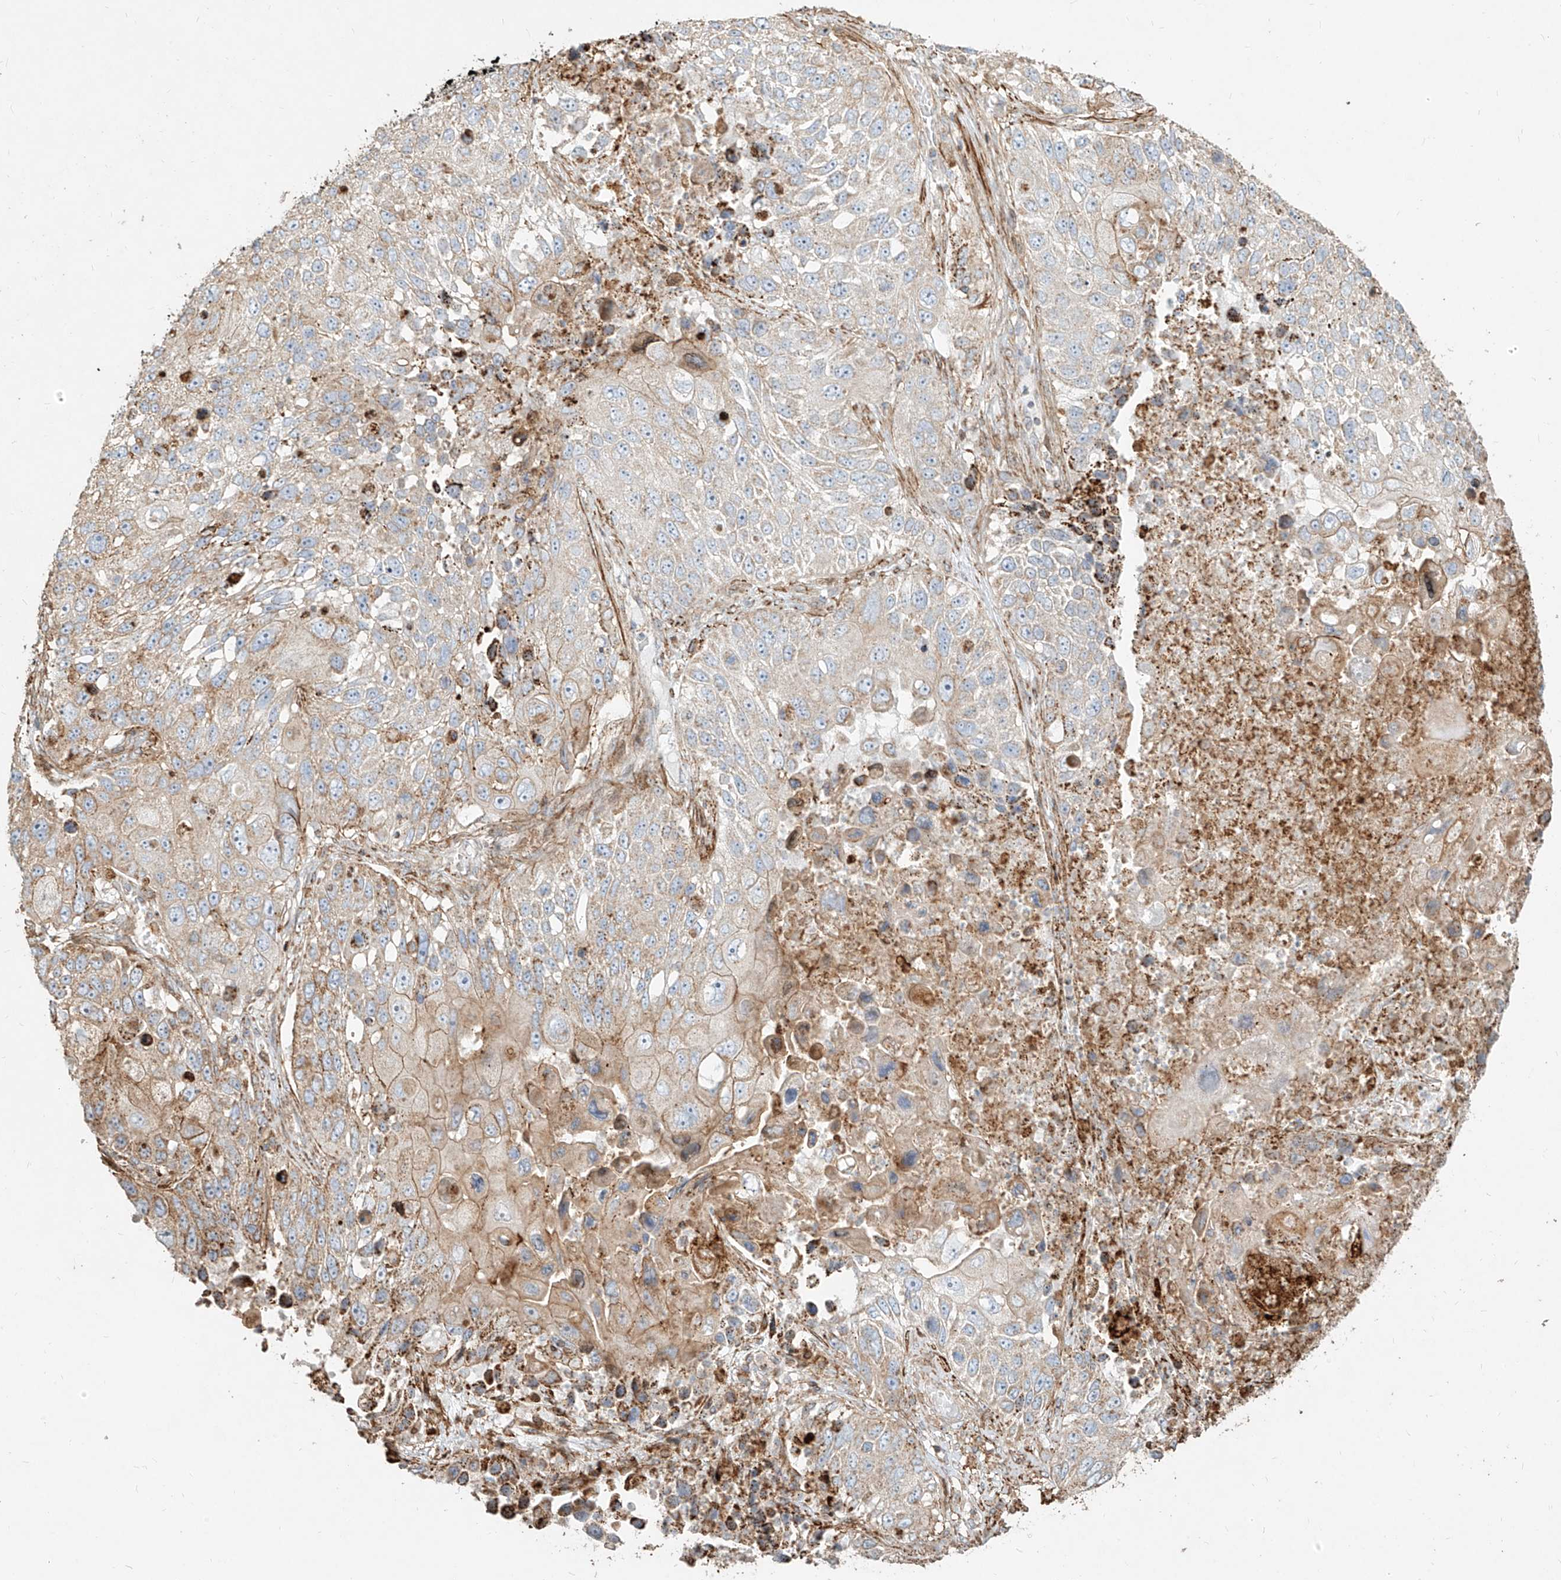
{"staining": {"intensity": "weak", "quantity": "25%-75%", "location": "cytoplasmic/membranous"}, "tissue": "lung cancer", "cell_type": "Tumor cells", "image_type": "cancer", "snomed": [{"axis": "morphology", "description": "Squamous cell carcinoma, NOS"}, {"axis": "topography", "description": "Lung"}], "caption": "IHC micrograph of human lung cancer (squamous cell carcinoma) stained for a protein (brown), which exhibits low levels of weak cytoplasmic/membranous staining in approximately 25%-75% of tumor cells.", "gene": "MTX2", "patient": {"sex": "male", "age": 61}}